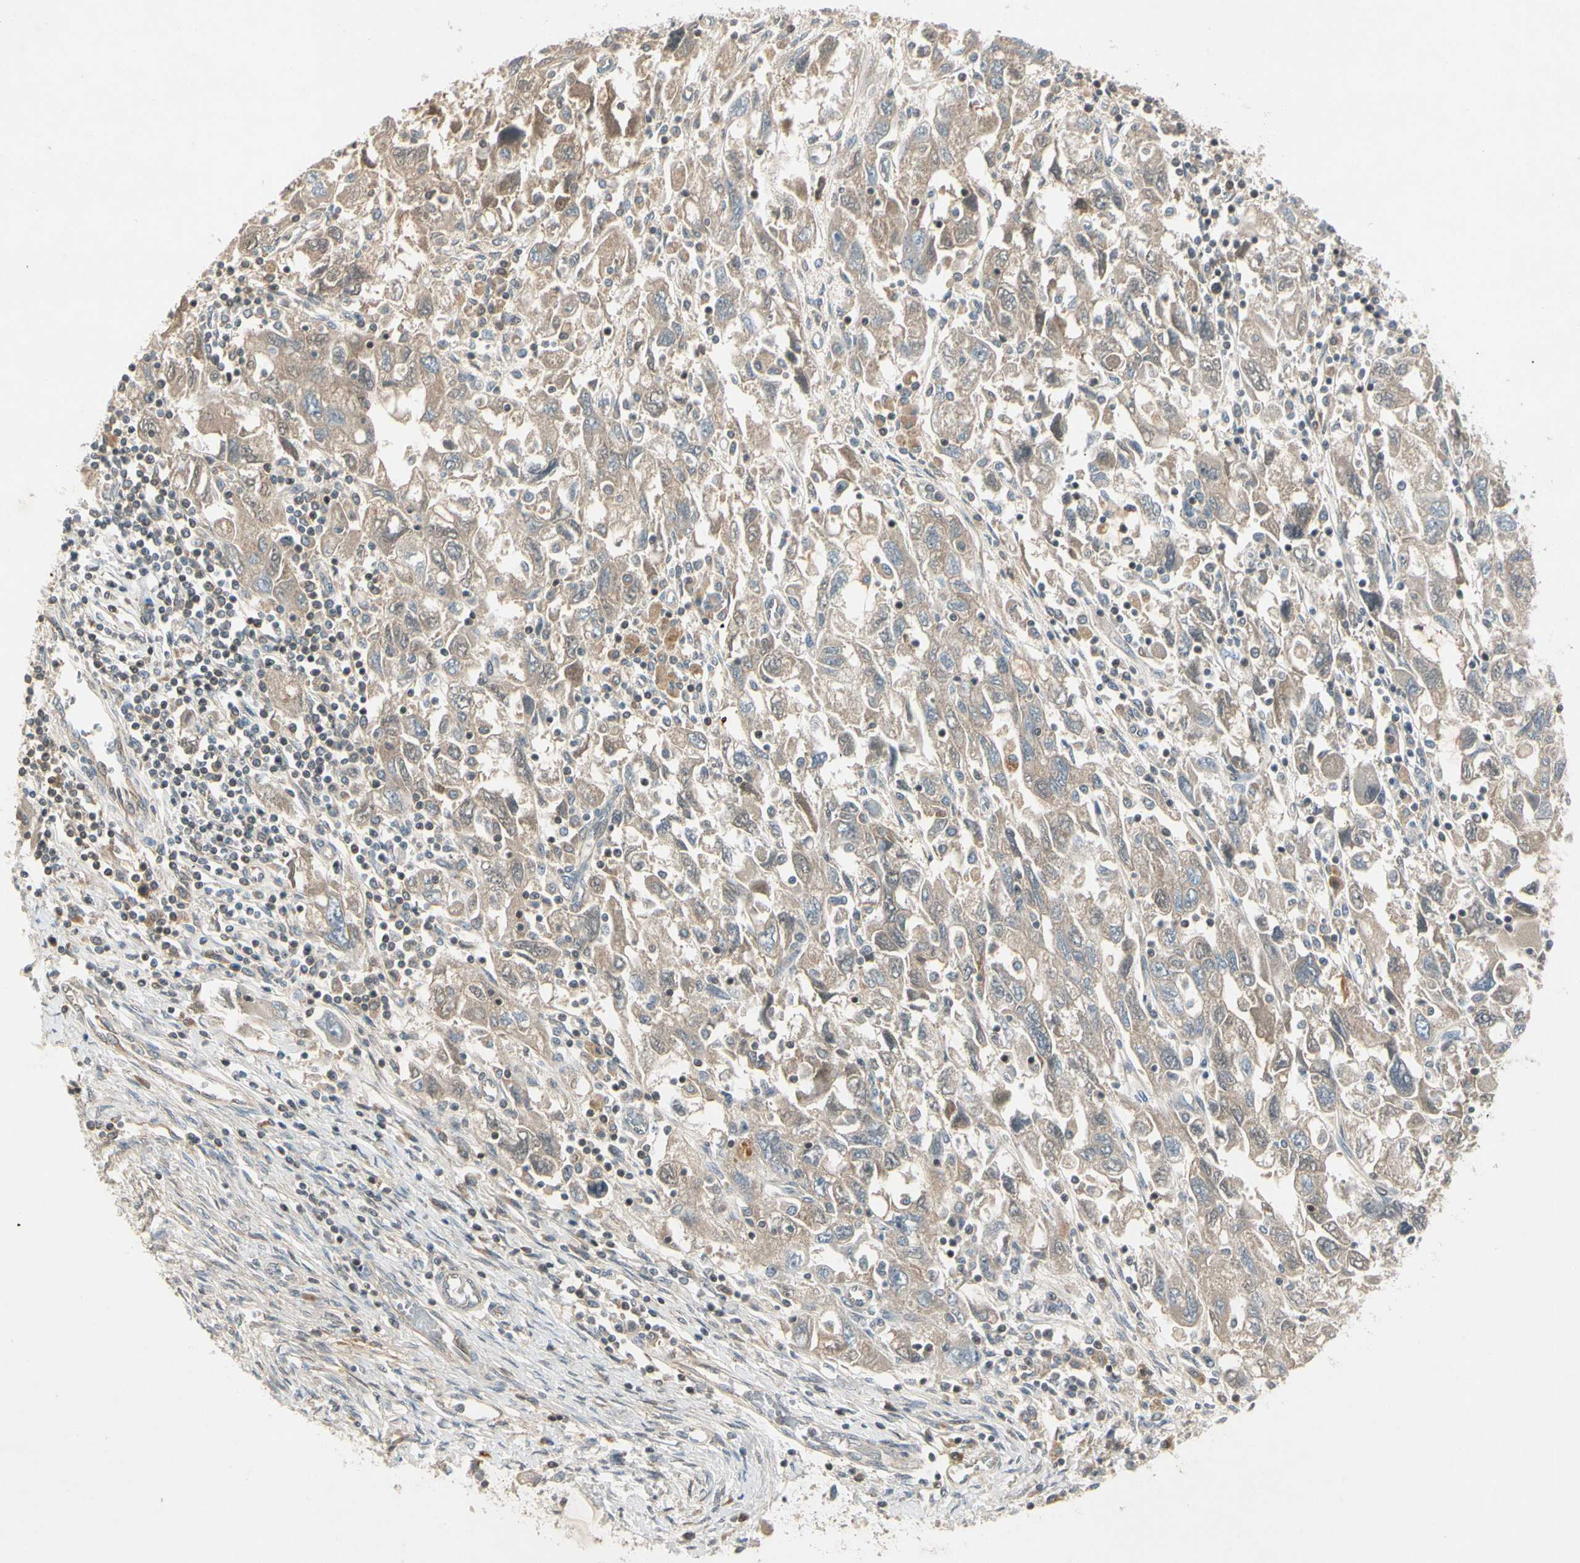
{"staining": {"intensity": "weak", "quantity": ">75%", "location": "cytoplasmic/membranous"}, "tissue": "ovarian cancer", "cell_type": "Tumor cells", "image_type": "cancer", "snomed": [{"axis": "morphology", "description": "Carcinoma, NOS"}, {"axis": "morphology", "description": "Cystadenocarcinoma, serous, NOS"}, {"axis": "topography", "description": "Ovary"}], "caption": "A micrograph of human ovarian cancer (carcinoma) stained for a protein exhibits weak cytoplasmic/membranous brown staining in tumor cells.", "gene": "ICAM5", "patient": {"sex": "female", "age": 69}}